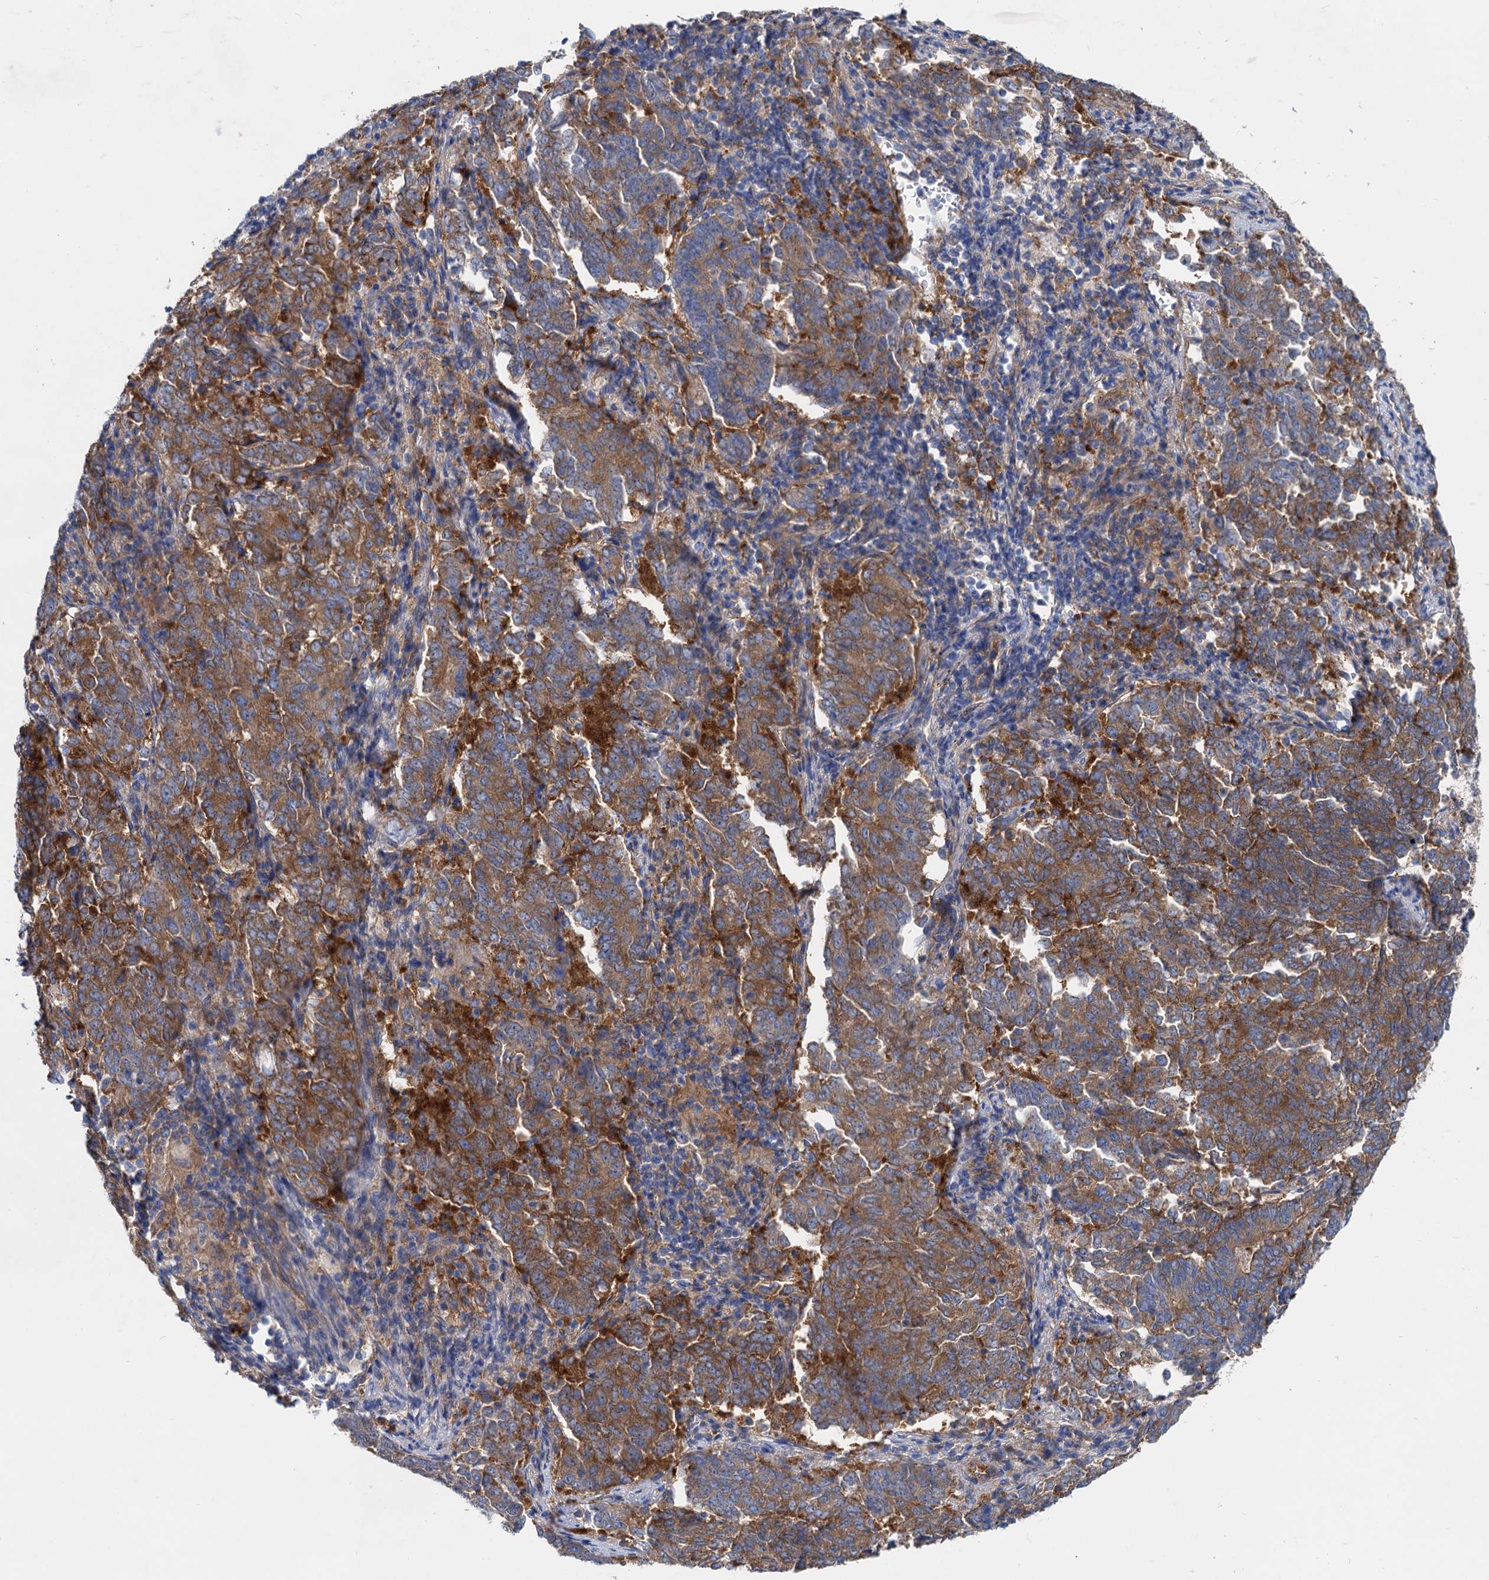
{"staining": {"intensity": "moderate", "quantity": ">75%", "location": "cytoplasmic/membranous"}, "tissue": "endometrial cancer", "cell_type": "Tumor cells", "image_type": "cancer", "snomed": [{"axis": "morphology", "description": "Adenocarcinoma, NOS"}, {"axis": "topography", "description": "Endometrium"}], "caption": "Adenocarcinoma (endometrial) stained with a brown dye exhibits moderate cytoplasmic/membranous positive positivity in about >75% of tumor cells.", "gene": "QARS1", "patient": {"sex": "female", "age": 80}}